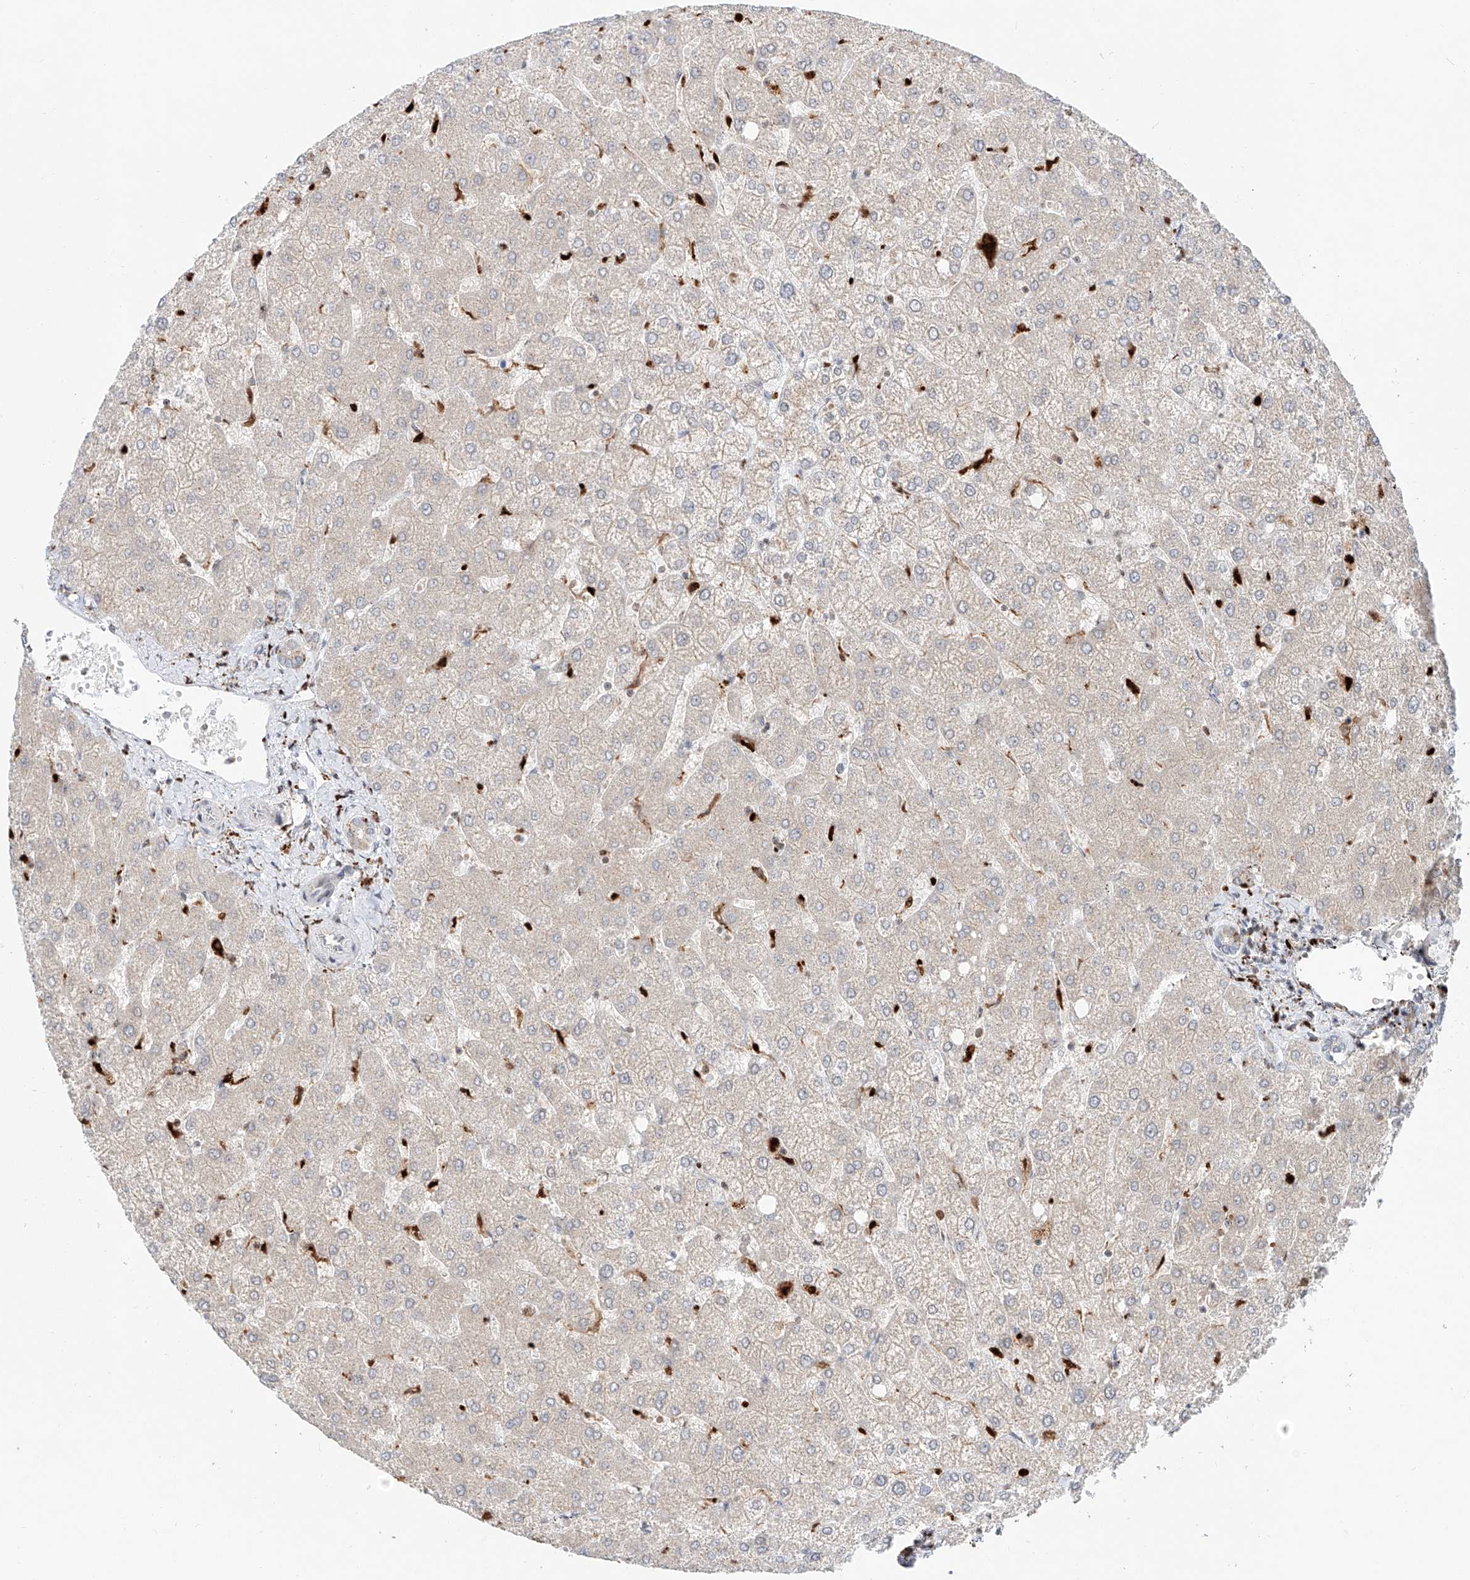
{"staining": {"intensity": "negative", "quantity": "none", "location": "none"}, "tissue": "liver", "cell_type": "Cholangiocytes", "image_type": "normal", "snomed": [{"axis": "morphology", "description": "Normal tissue, NOS"}, {"axis": "topography", "description": "Liver"}], "caption": "The photomicrograph demonstrates no significant expression in cholangiocytes of liver.", "gene": "DZIP1L", "patient": {"sex": "female", "age": 54}}